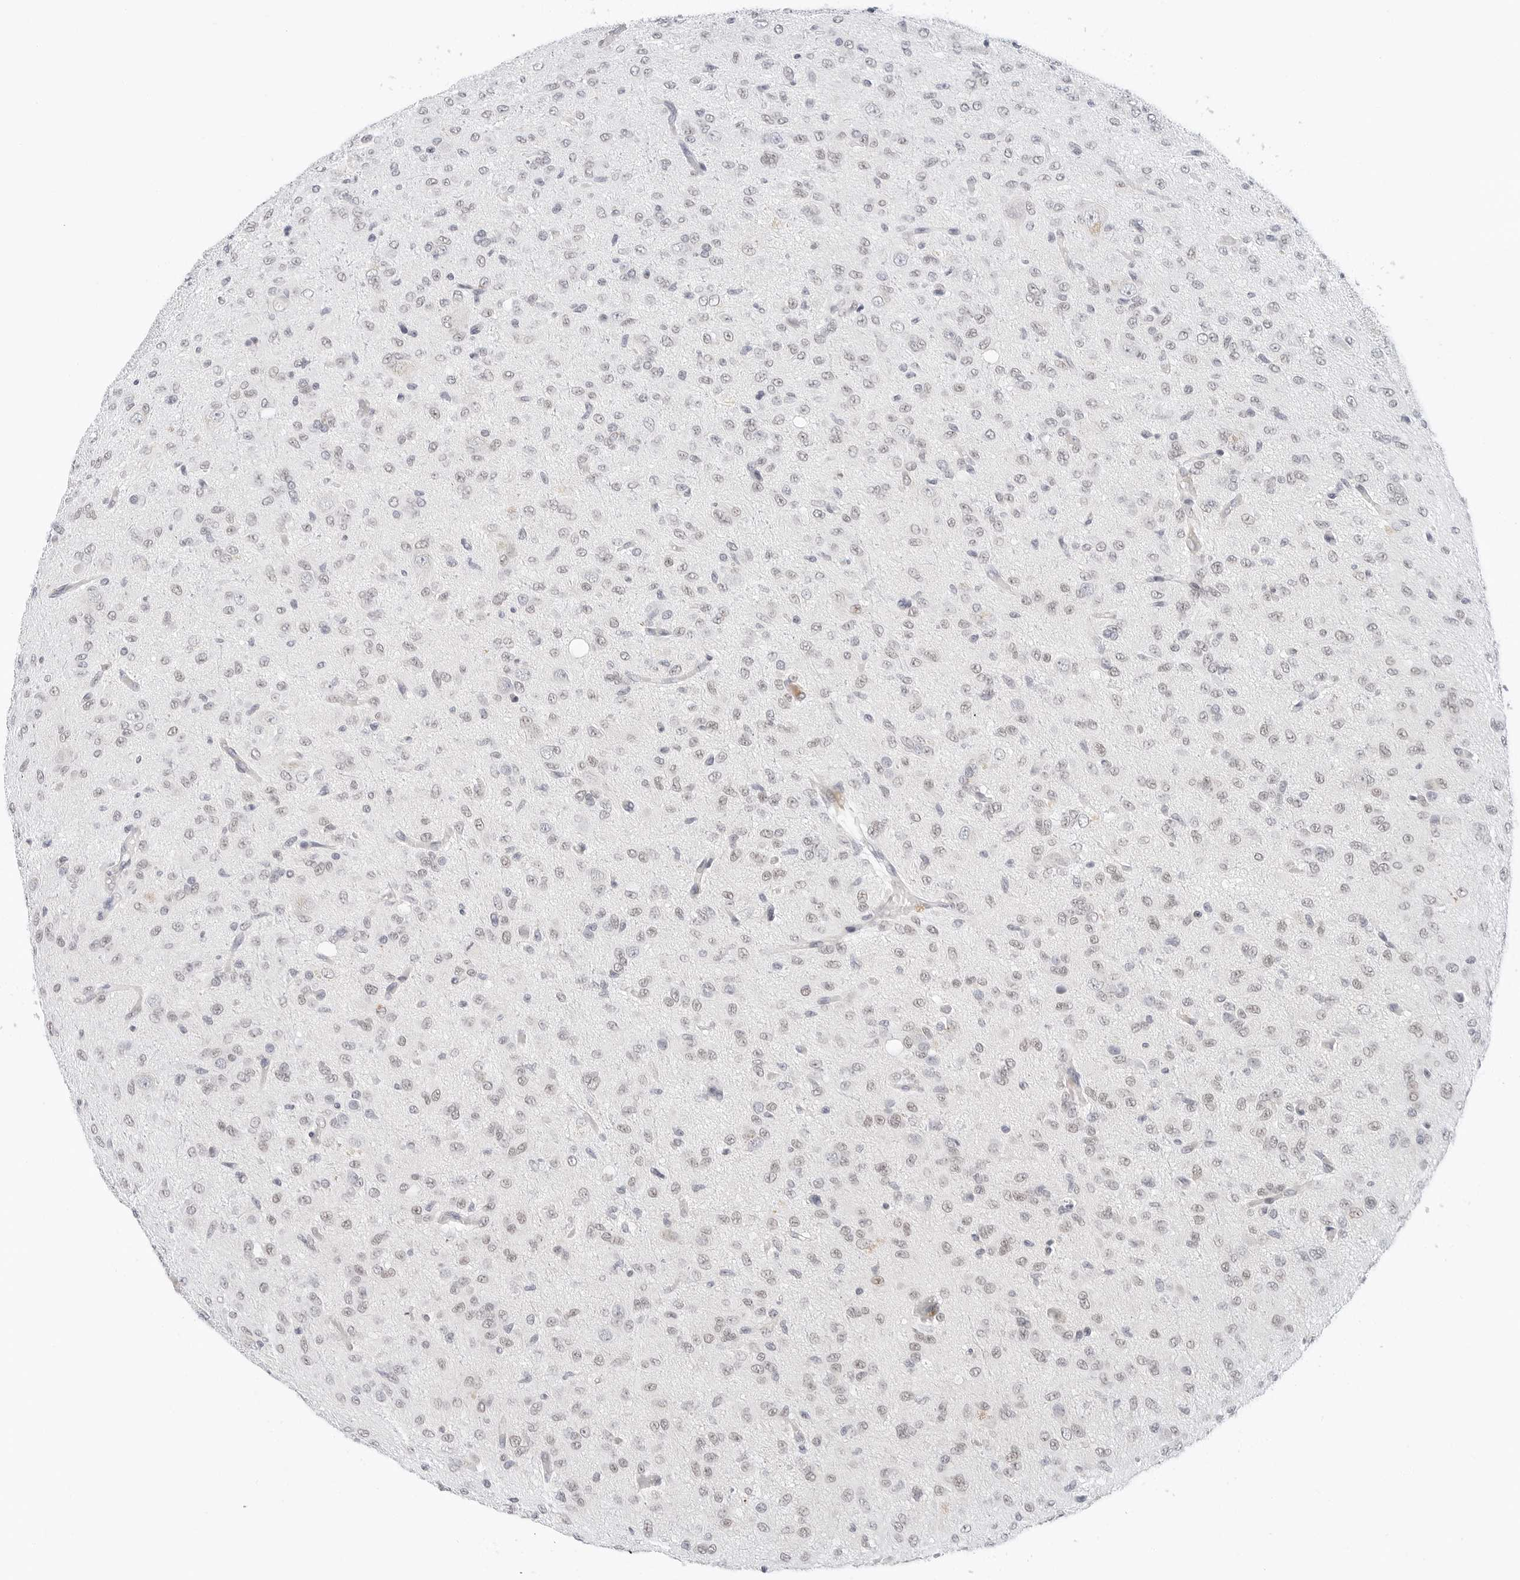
{"staining": {"intensity": "weak", "quantity": "<25%", "location": "nuclear"}, "tissue": "glioma", "cell_type": "Tumor cells", "image_type": "cancer", "snomed": [{"axis": "morphology", "description": "Glioma, malignant, High grade"}, {"axis": "topography", "description": "Brain"}], "caption": "This micrograph is of high-grade glioma (malignant) stained with immunohistochemistry (IHC) to label a protein in brown with the nuclei are counter-stained blue. There is no staining in tumor cells. (Stains: DAB immunohistochemistry with hematoxylin counter stain, Microscopy: brightfield microscopy at high magnification).", "gene": "TSEN2", "patient": {"sex": "female", "age": 59}}